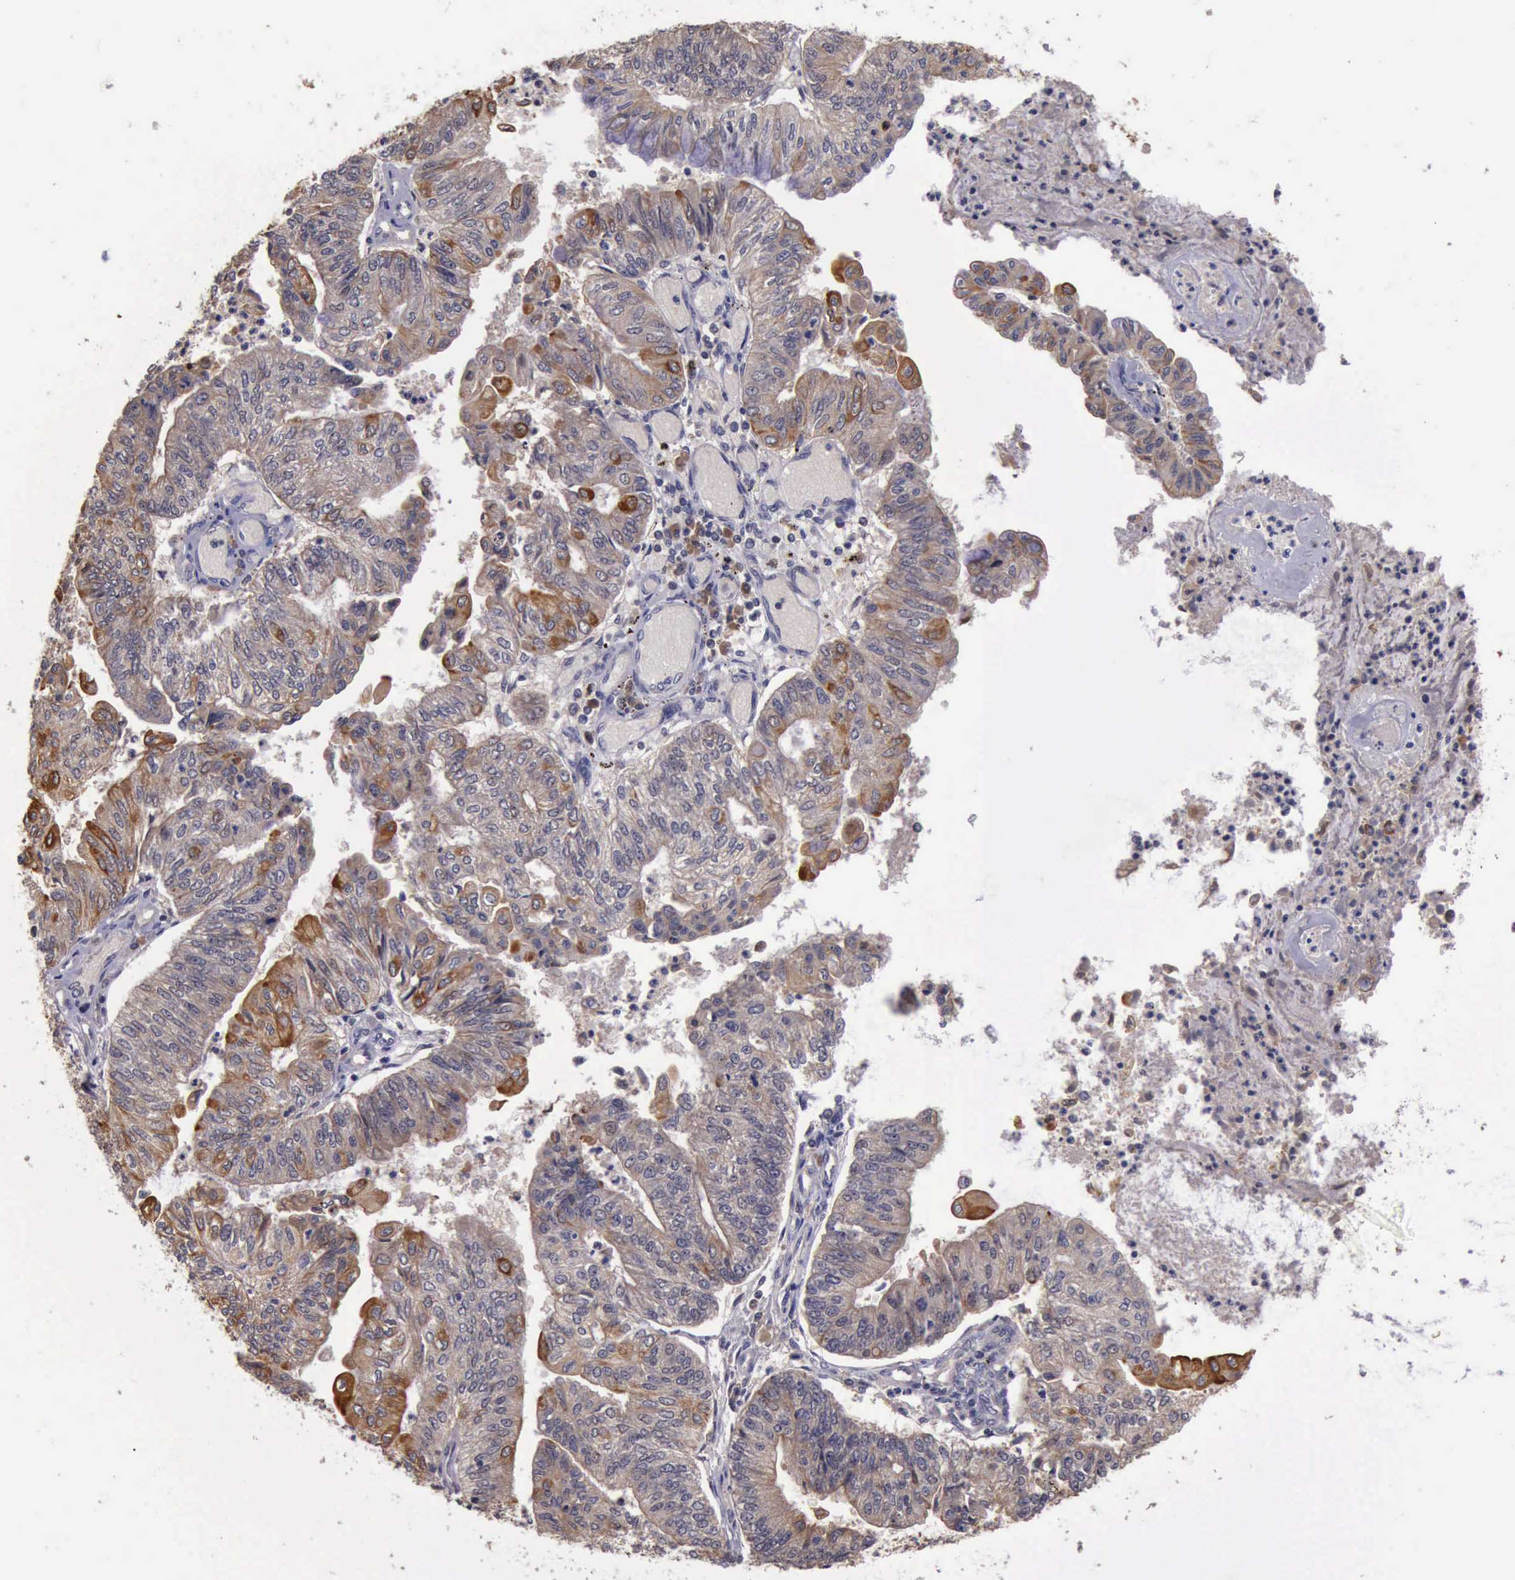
{"staining": {"intensity": "weak", "quantity": ">75%", "location": "cytoplasmic/membranous"}, "tissue": "endometrial cancer", "cell_type": "Tumor cells", "image_type": "cancer", "snomed": [{"axis": "morphology", "description": "Adenocarcinoma, NOS"}, {"axis": "topography", "description": "Endometrium"}], "caption": "A brown stain labels weak cytoplasmic/membranous positivity of a protein in human endometrial adenocarcinoma tumor cells.", "gene": "RAB39B", "patient": {"sex": "female", "age": 59}}